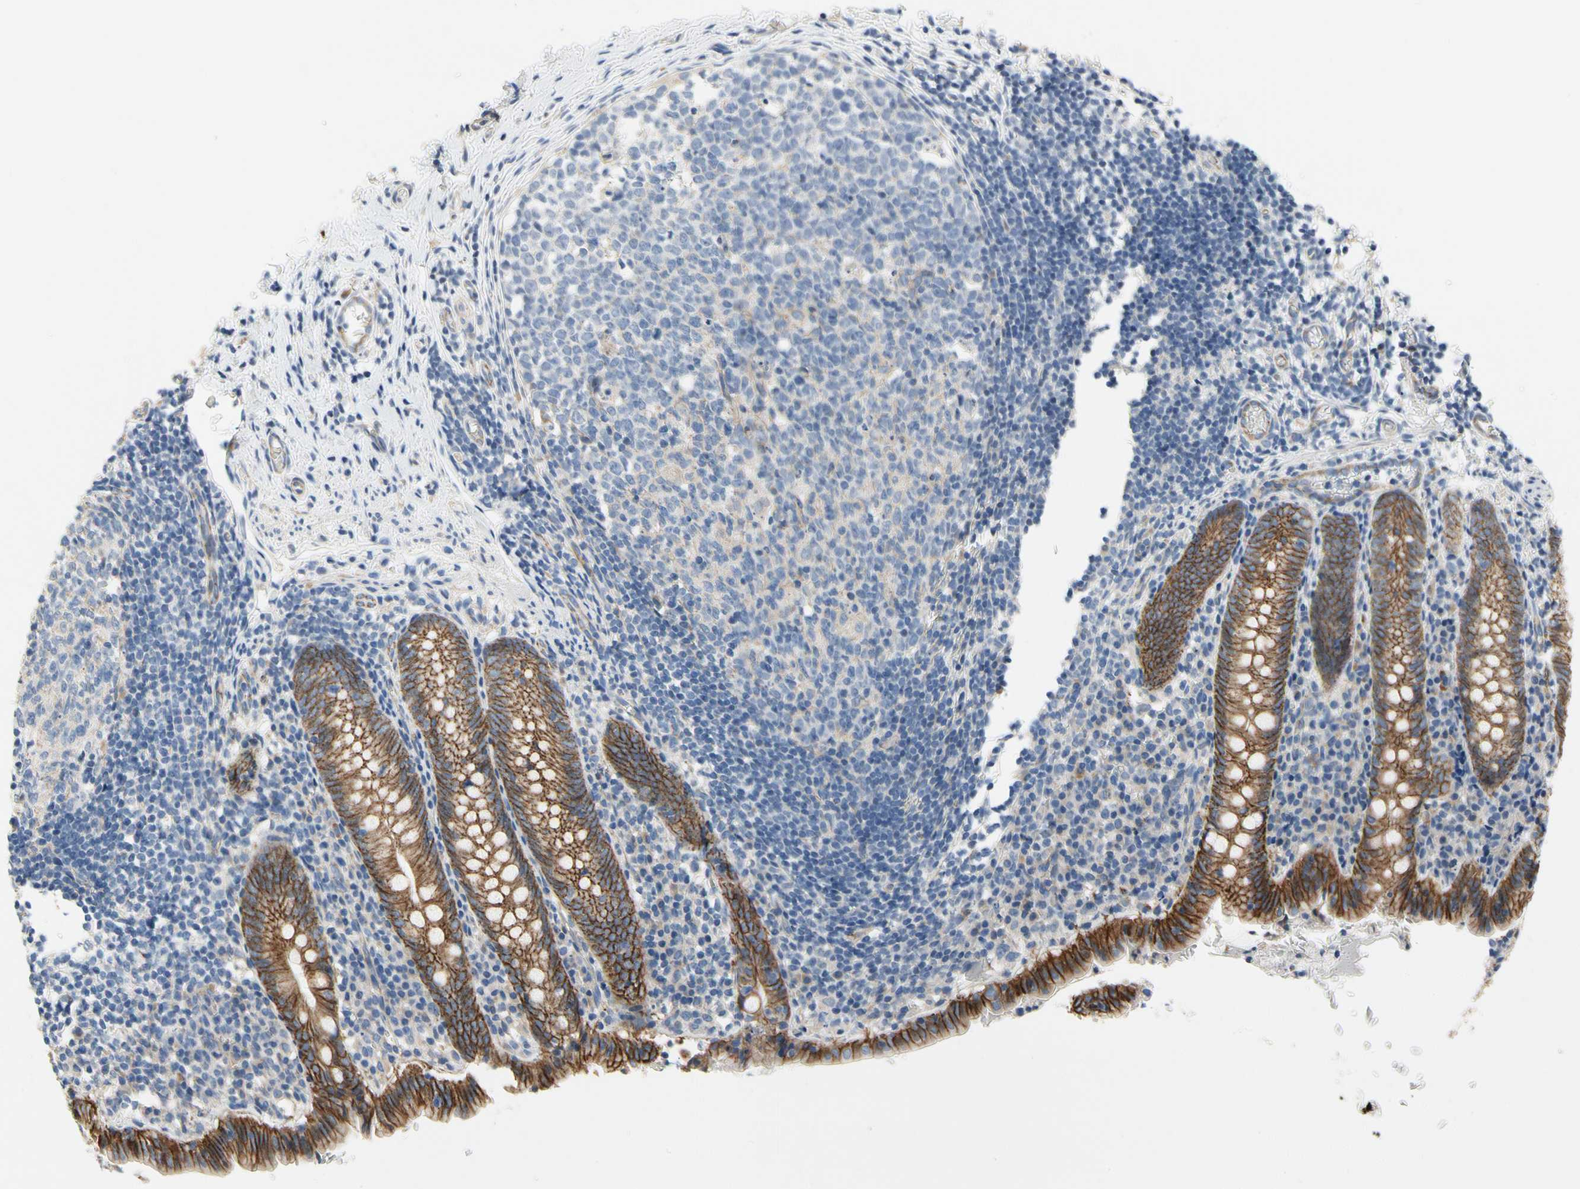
{"staining": {"intensity": "strong", "quantity": ">75%", "location": "cytoplasmic/membranous"}, "tissue": "appendix", "cell_type": "Glandular cells", "image_type": "normal", "snomed": [{"axis": "morphology", "description": "Normal tissue, NOS"}, {"axis": "topography", "description": "Appendix"}], "caption": "Immunohistochemical staining of benign appendix demonstrates >75% levels of strong cytoplasmic/membranous protein staining in about >75% of glandular cells.", "gene": "LGR6", "patient": {"sex": "female", "age": 10}}